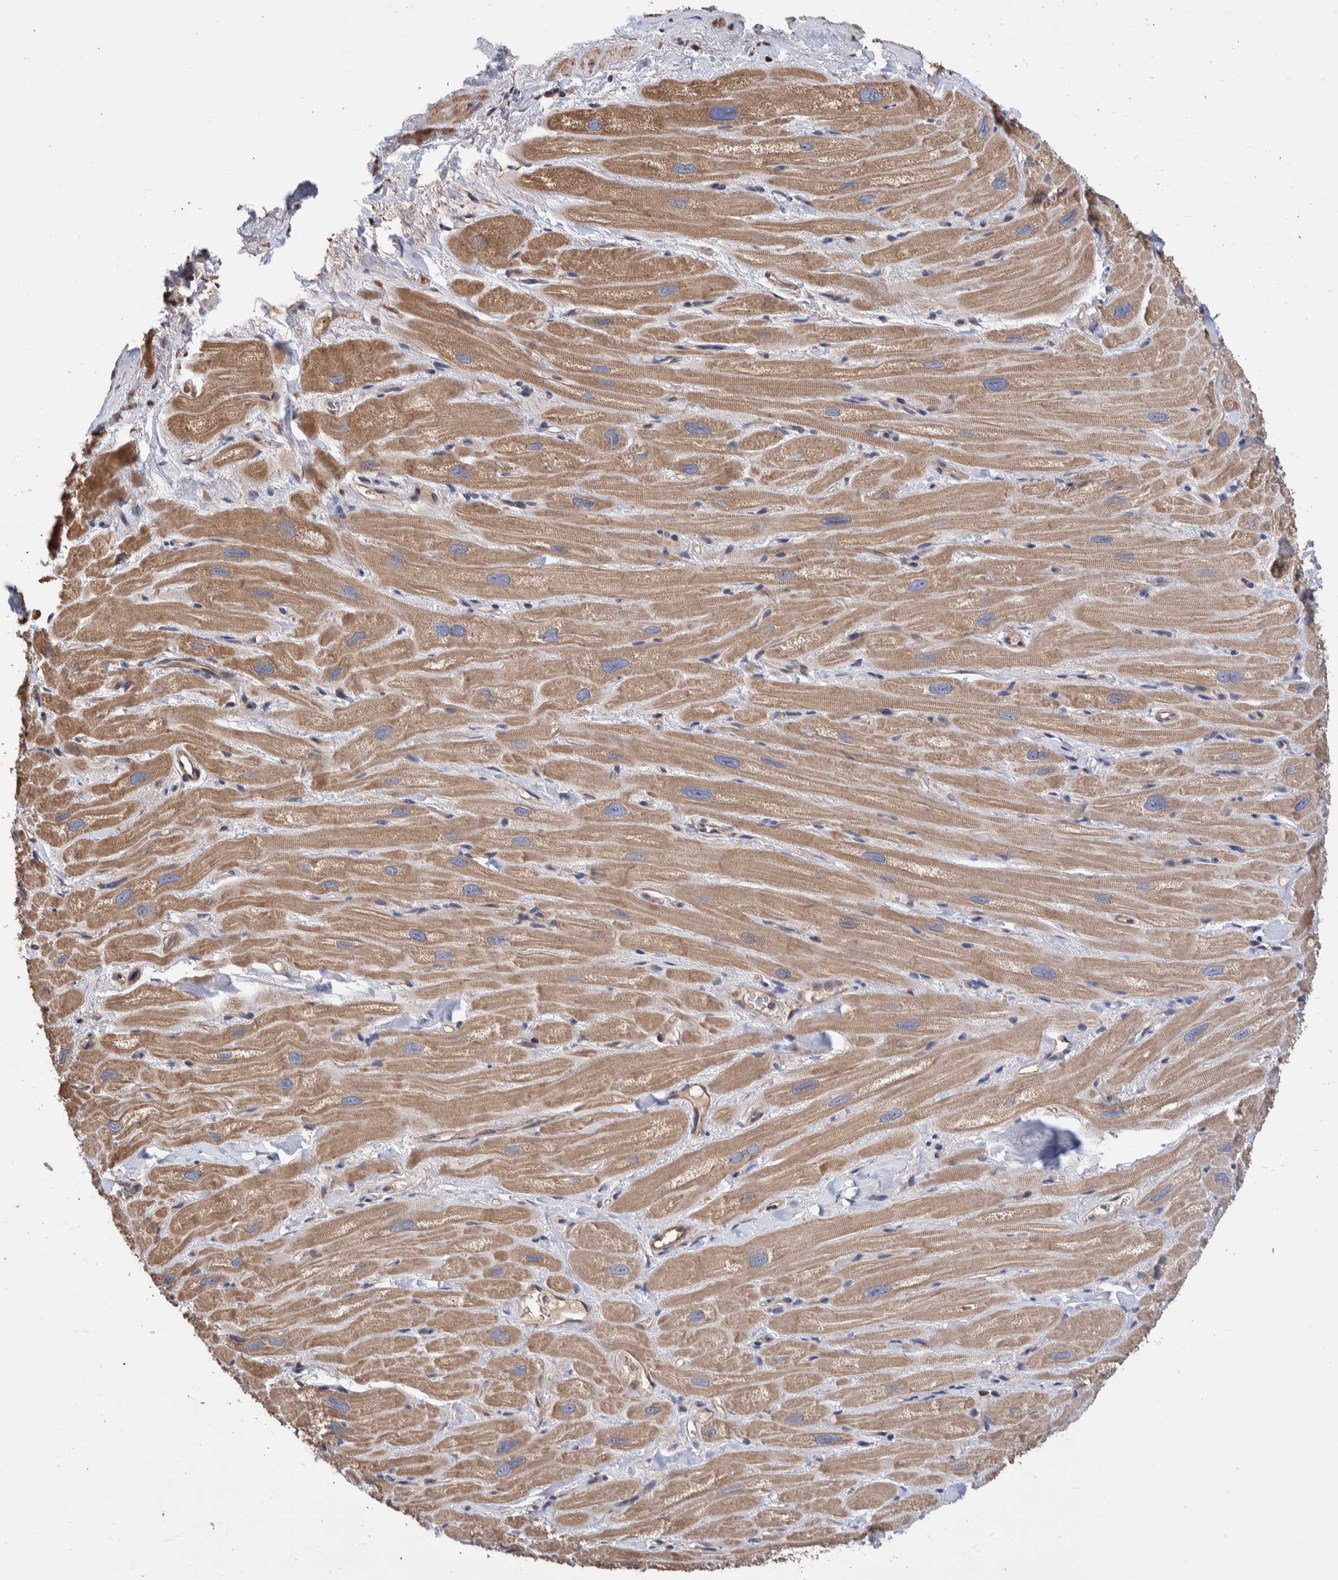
{"staining": {"intensity": "moderate", "quantity": ">75%", "location": "cytoplasmic/membranous"}, "tissue": "heart muscle", "cell_type": "Cardiomyocytes", "image_type": "normal", "snomed": [{"axis": "morphology", "description": "Normal tissue, NOS"}, {"axis": "topography", "description": "Heart"}], "caption": "An image showing moderate cytoplasmic/membranous expression in about >75% of cardiomyocytes in unremarkable heart muscle, as visualized by brown immunohistochemical staining.", "gene": "SLC45A4", "patient": {"sex": "male", "age": 49}}